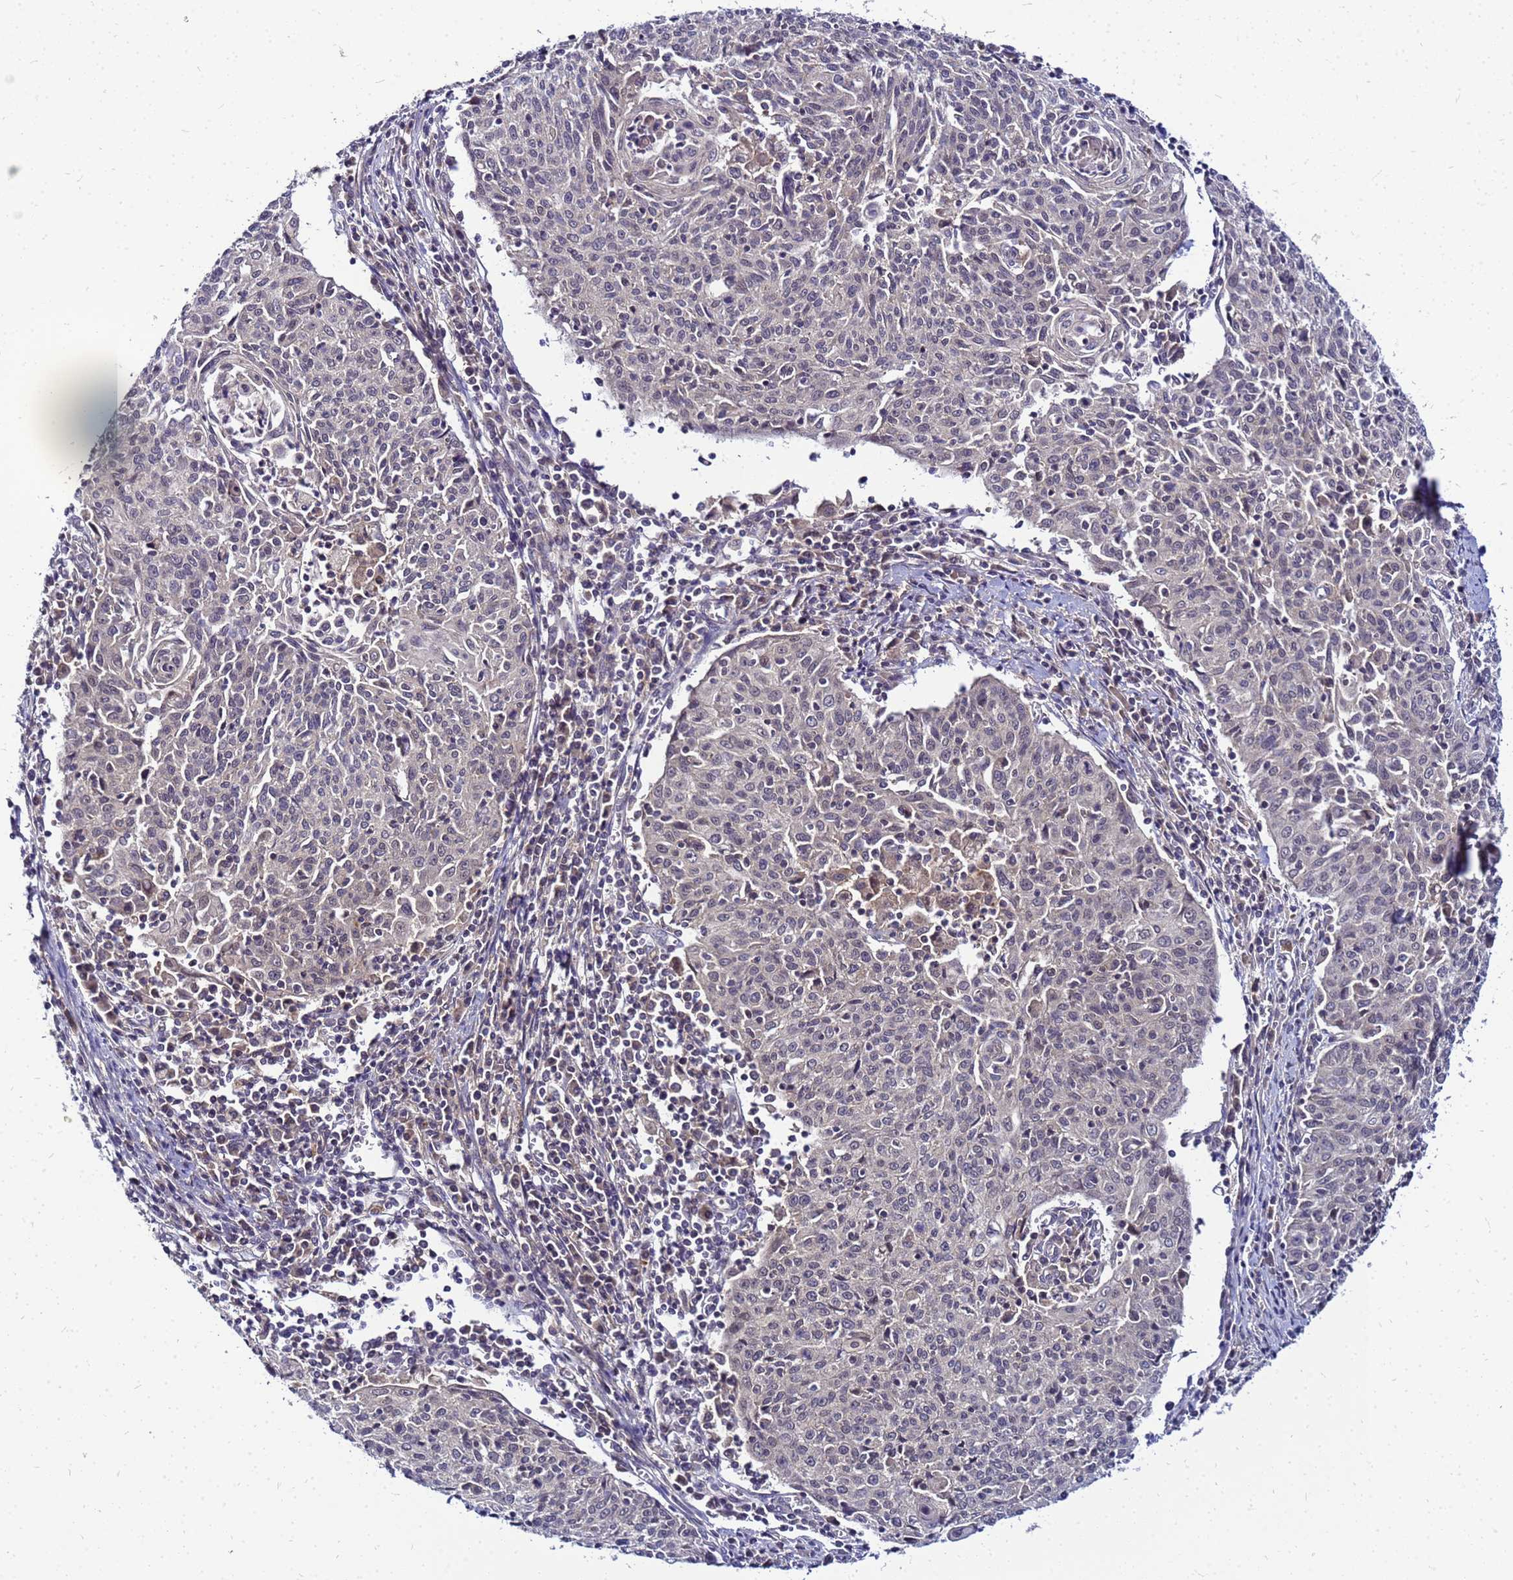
{"staining": {"intensity": "negative", "quantity": "none", "location": "none"}, "tissue": "cervical cancer", "cell_type": "Tumor cells", "image_type": "cancer", "snomed": [{"axis": "morphology", "description": "Squamous cell carcinoma, NOS"}, {"axis": "topography", "description": "Cervix"}], "caption": "There is no significant positivity in tumor cells of cervical cancer.", "gene": "SAT1", "patient": {"sex": "female", "age": 48}}